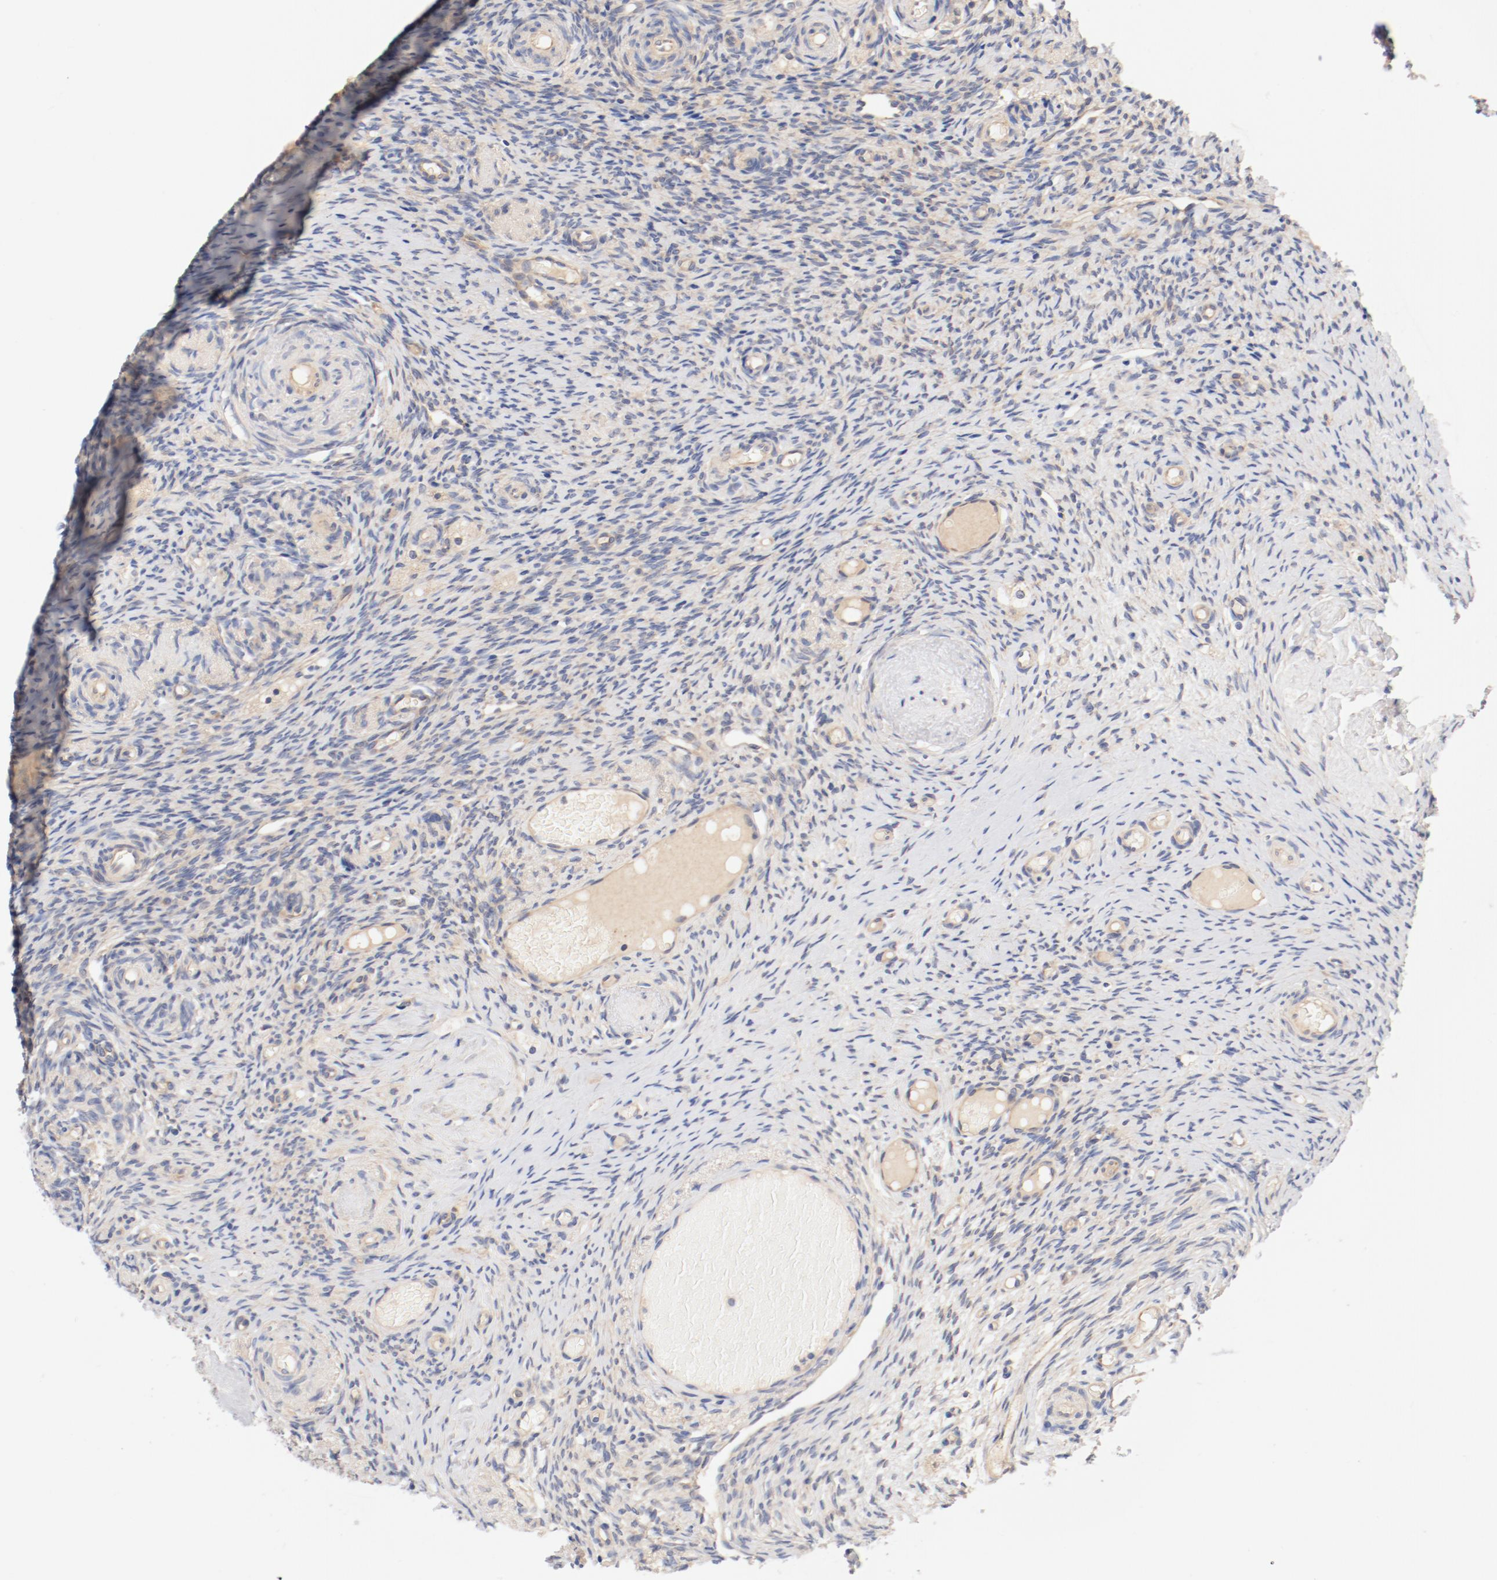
{"staining": {"intensity": "weak", "quantity": "<25%", "location": "cytoplasmic/membranous"}, "tissue": "ovary", "cell_type": "Ovarian stroma cells", "image_type": "normal", "snomed": [{"axis": "morphology", "description": "Normal tissue, NOS"}, {"axis": "topography", "description": "Ovary"}], "caption": "This is an IHC histopathology image of benign ovary. There is no expression in ovarian stroma cells.", "gene": "DYNC1H1", "patient": {"sex": "female", "age": 60}}